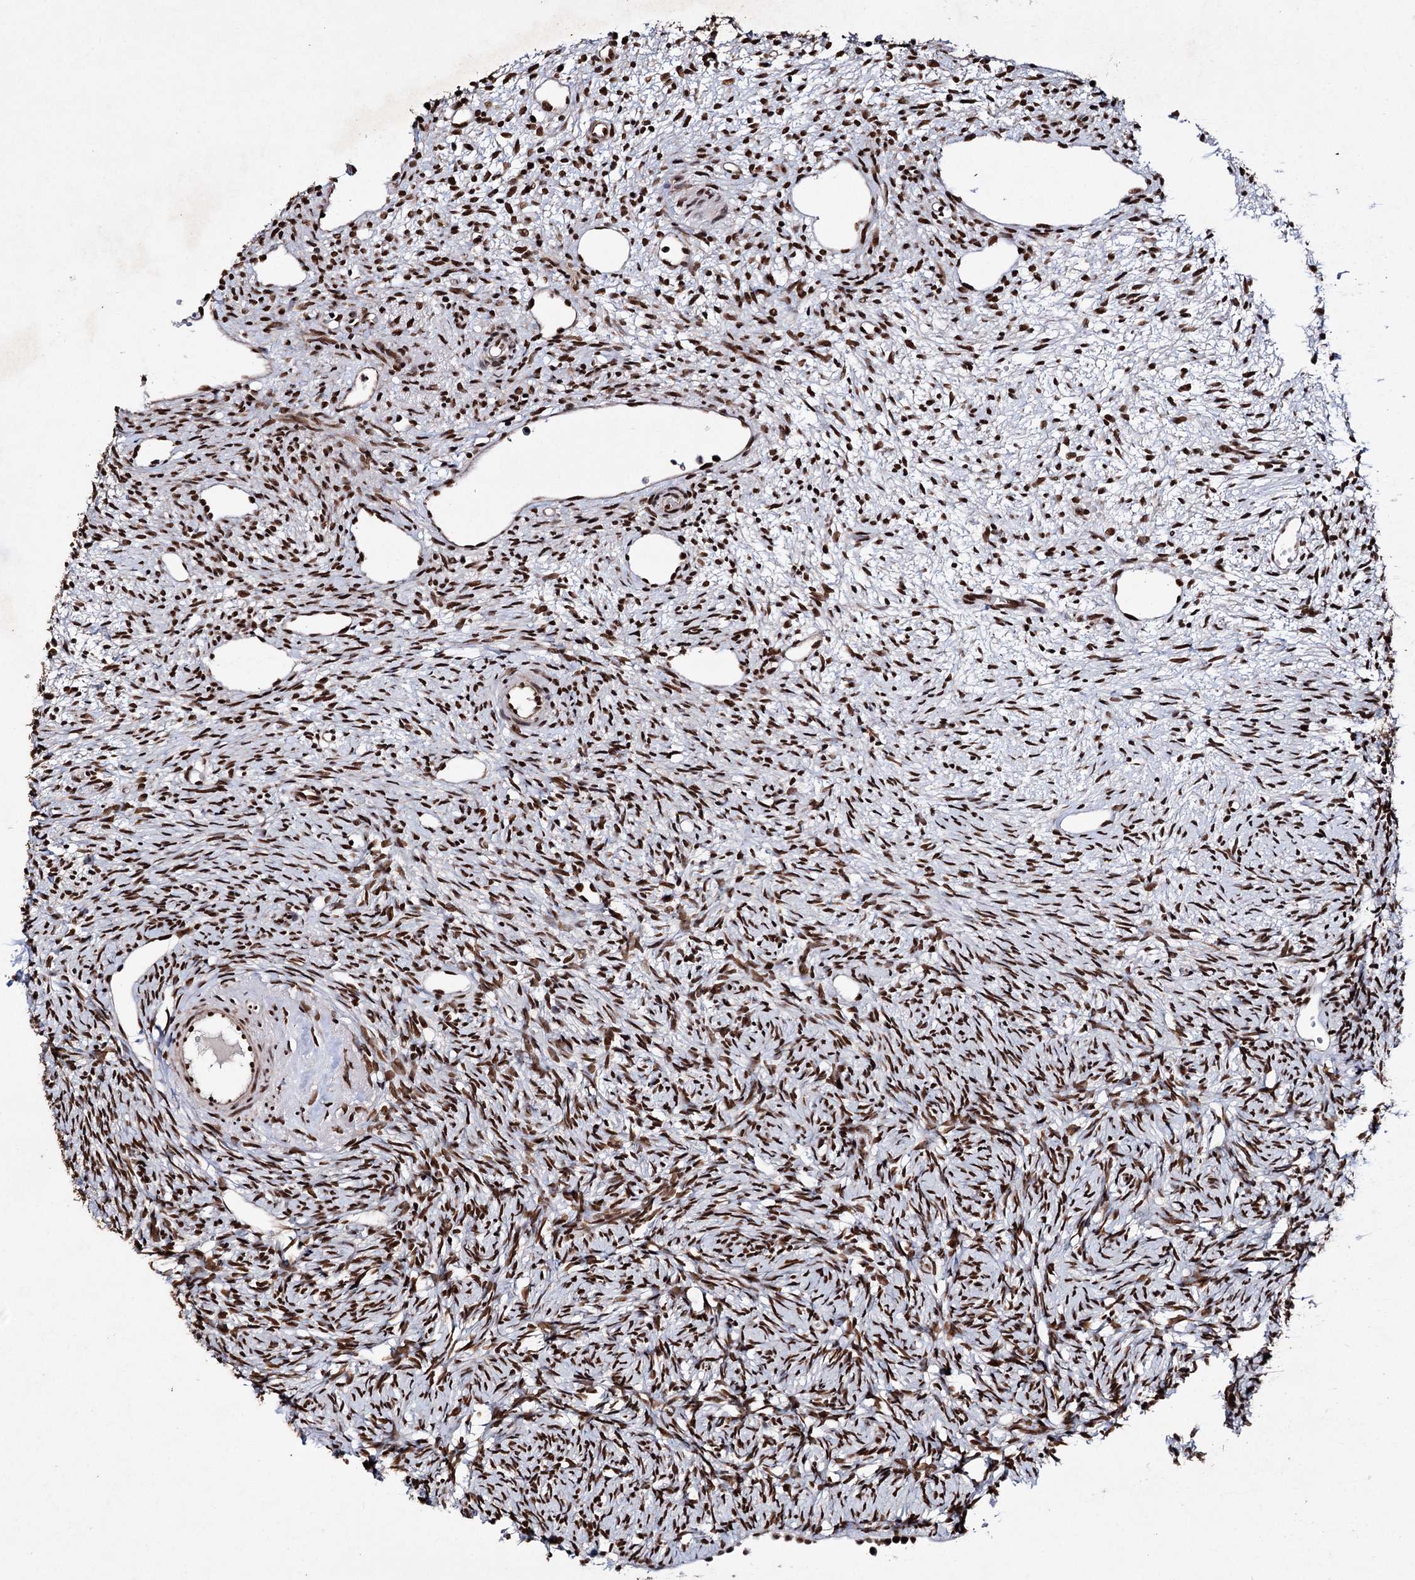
{"staining": {"intensity": "strong", "quantity": ">75%", "location": "nuclear"}, "tissue": "ovary", "cell_type": "Ovarian stroma cells", "image_type": "normal", "snomed": [{"axis": "morphology", "description": "Normal tissue, NOS"}, {"axis": "topography", "description": "Ovary"}], "caption": "Ovarian stroma cells exhibit high levels of strong nuclear staining in approximately >75% of cells in normal ovary.", "gene": "MATR3", "patient": {"sex": "female", "age": 51}}